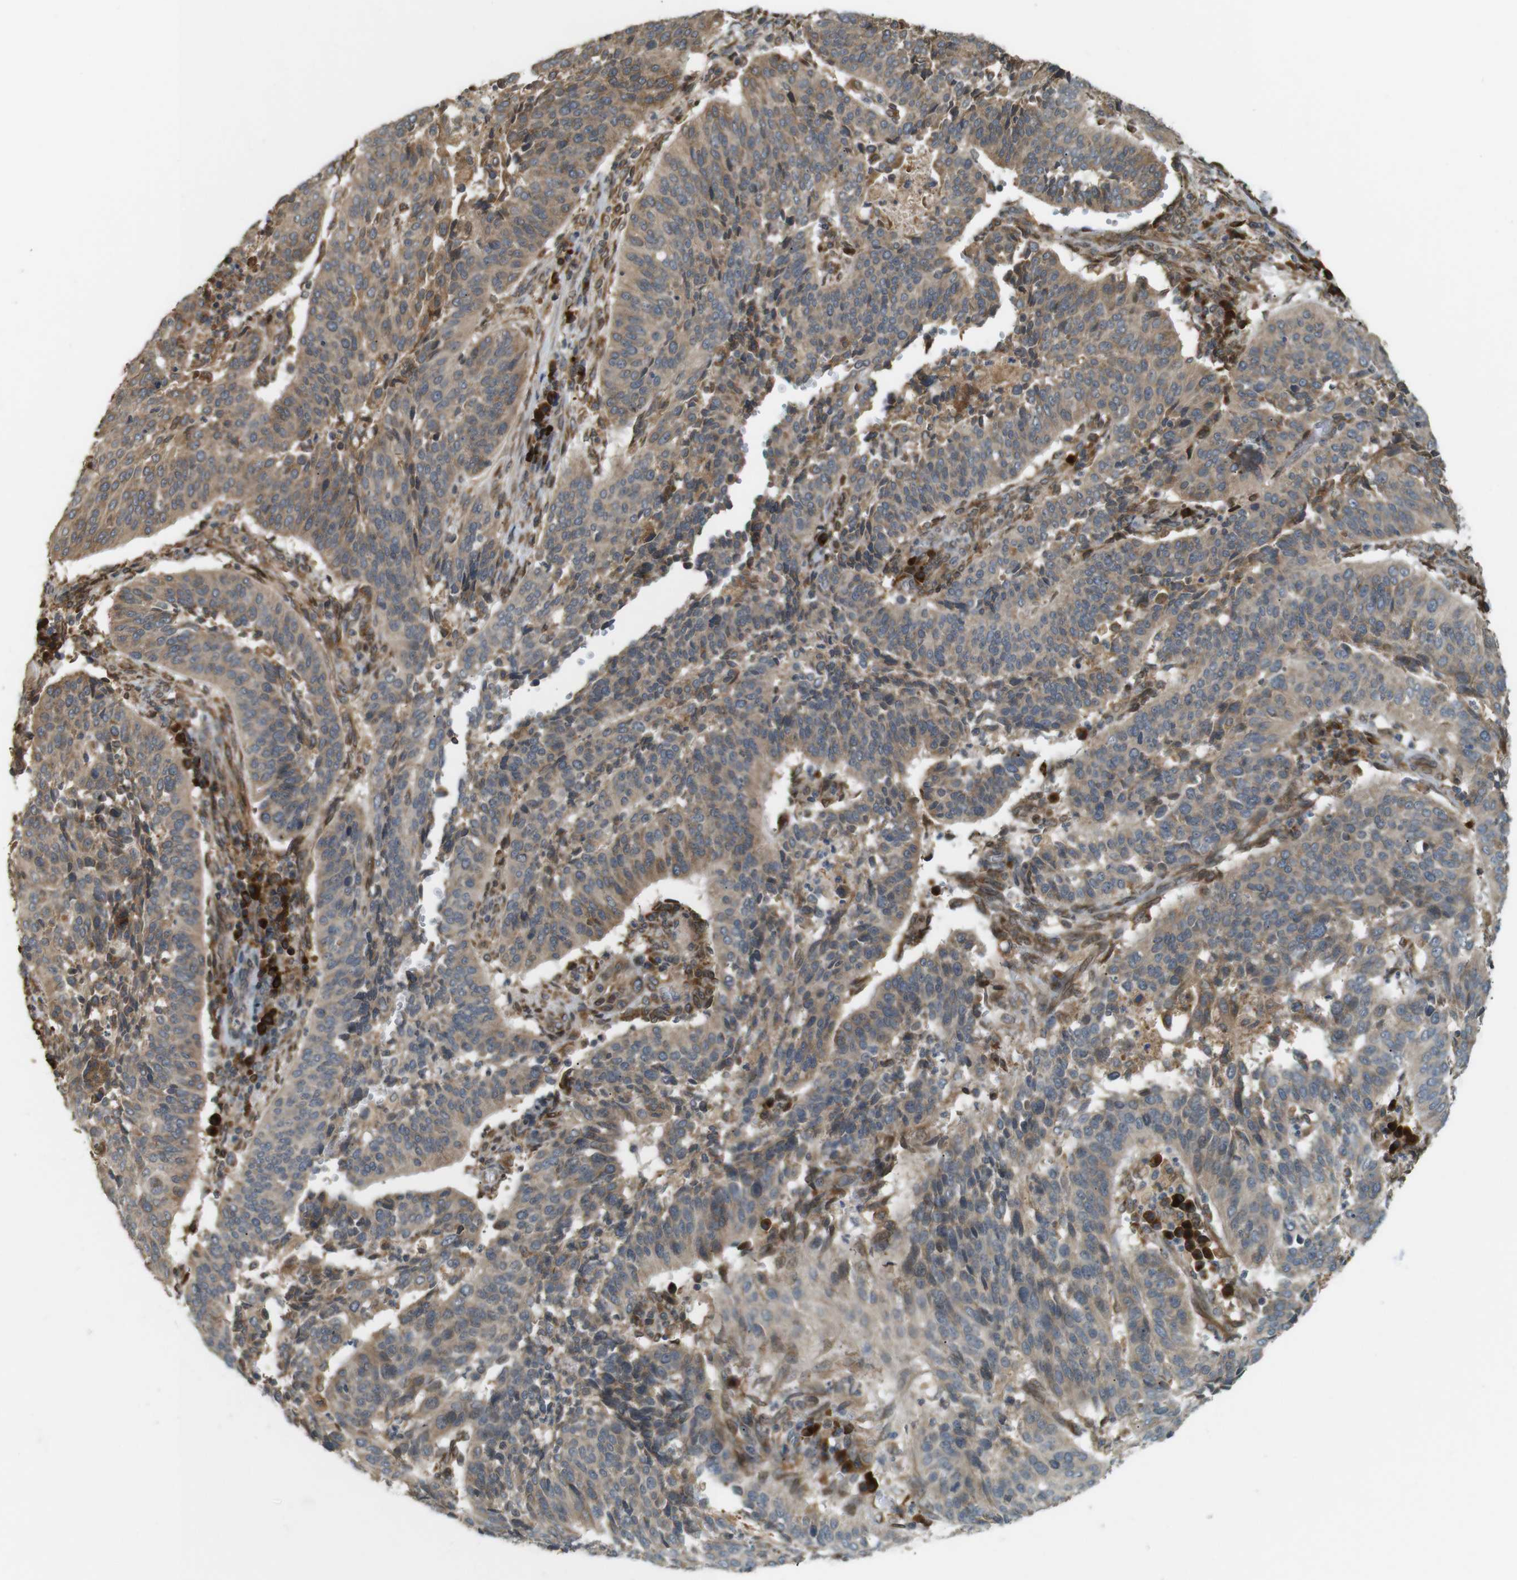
{"staining": {"intensity": "weak", "quantity": "25%-75%", "location": "cytoplasmic/membranous"}, "tissue": "cervical cancer", "cell_type": "Tumor cells", "image_type": "cancer", "snomed": [{"axis": "morphology", "description": "Normal tissue, NOS"}, {"axis": "morphology", "description": "Squamous cell carcinoma, NOS"}, {"axis": "topography", "description": "Cervix"}], "caption": "There is low levels of weak cytoplasmic/membranous staining in tumor cells of cervical cancer, as demonstrated by immunohistochemical staining (brown color).", "gene": "TMED4", "patient": {"sex": "female", "age": 39}}